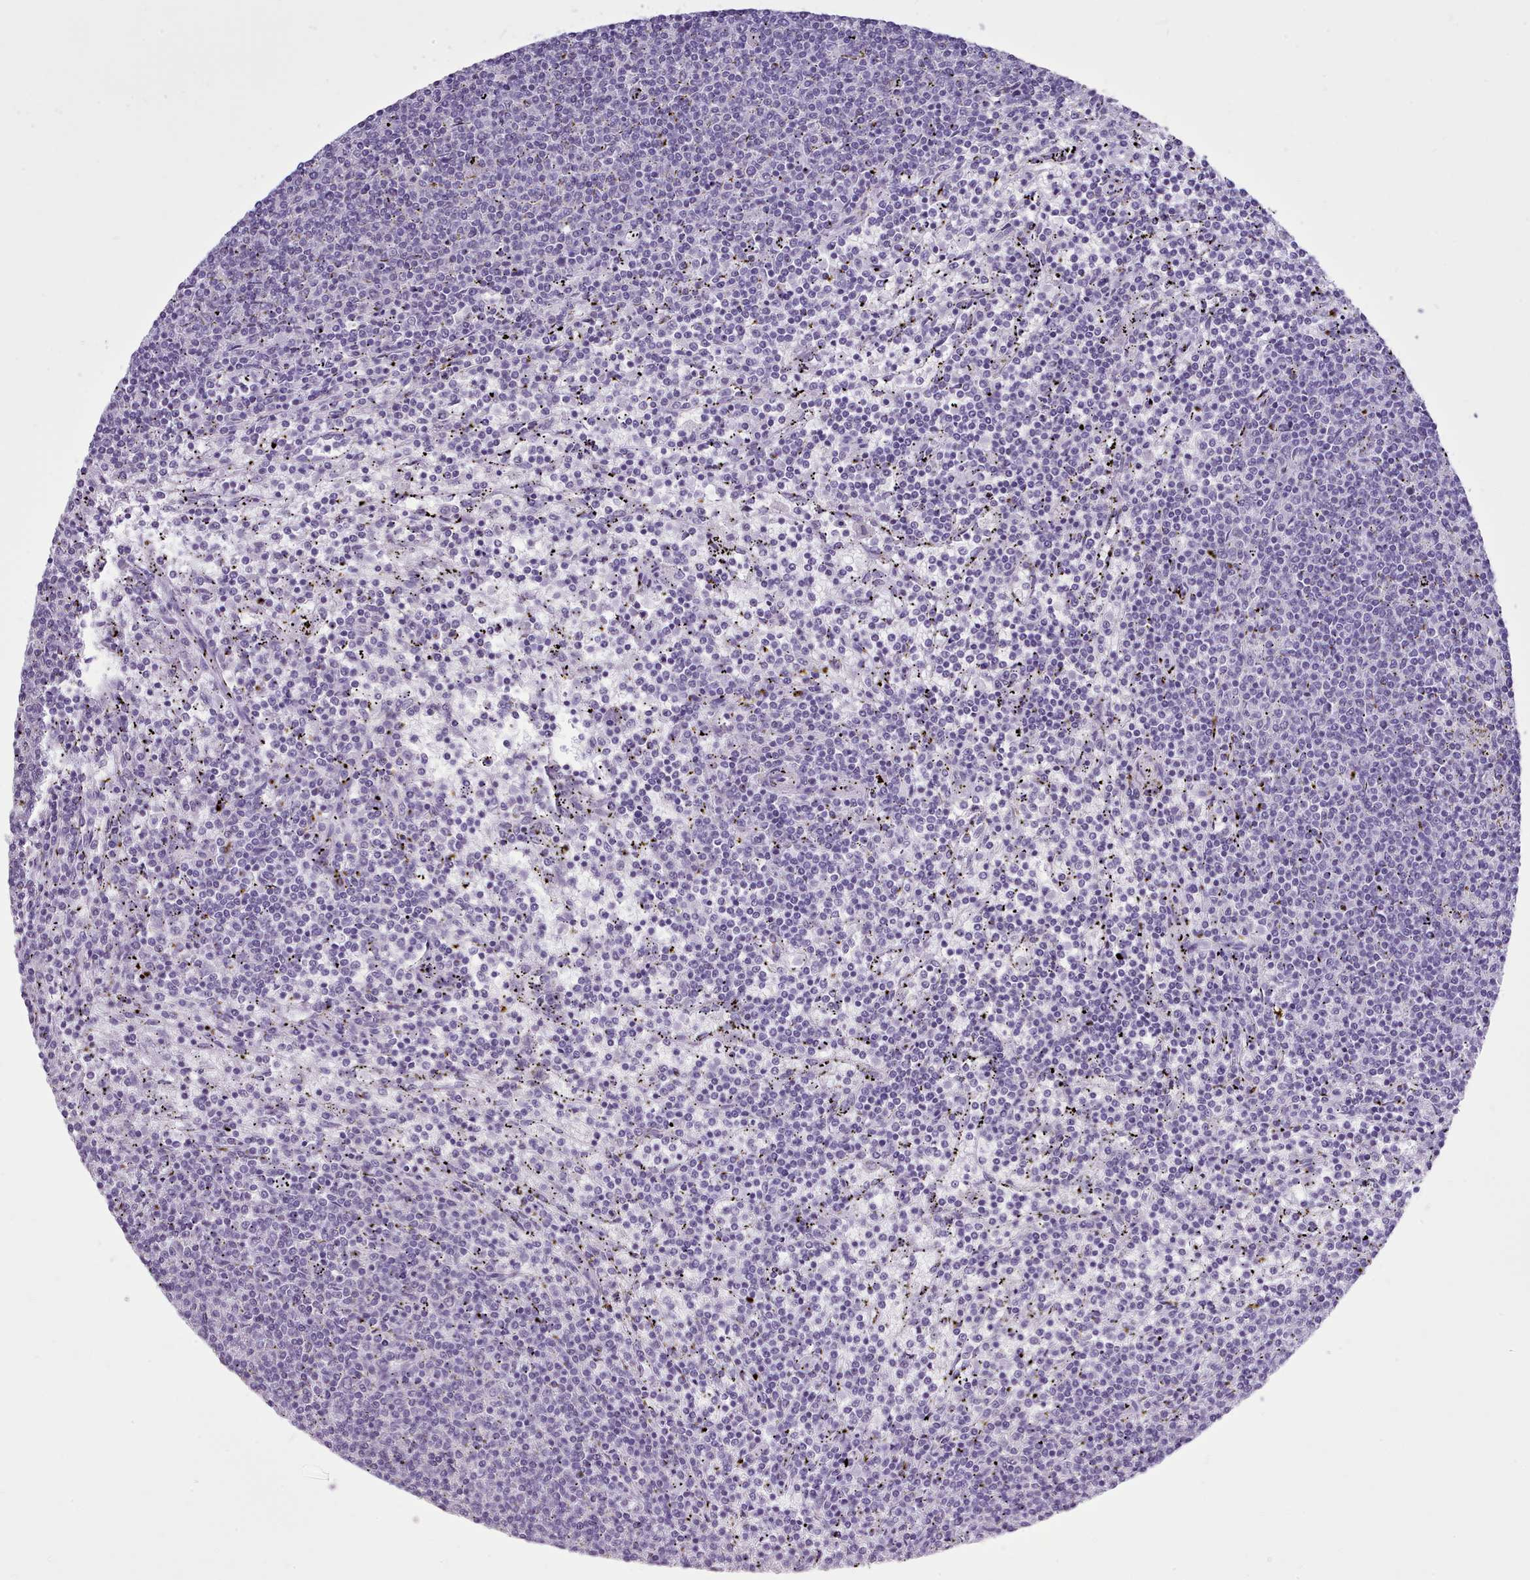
{"staining": {"intensity": "negative", "quantity": "none", "location": "none"}, "tissue": "lymphoma", "cell_type": "Tumor cells", "image_type": "cancer", "snomed": [{"axis": "morphology", "description": "Malignant lymphoma, non-Hodgkin's type, Low grade"}, {"axis": "topography", "description": "Spleen"}], "caption": "DAB (3,3'-diaminobenzidine) immunohistochemical staining of human low-grade malignant lymphoma, non-Hodgkin's type exhibits no significant positivity in tumor cells. (Stains: DAB immunohistochemistry (IHC) with hematoxylin counter stain, Microscopy: brightfield microscopy at high magnification).", "gene": "FBXO48", "patient": {"sex": "female", "age": 50}}